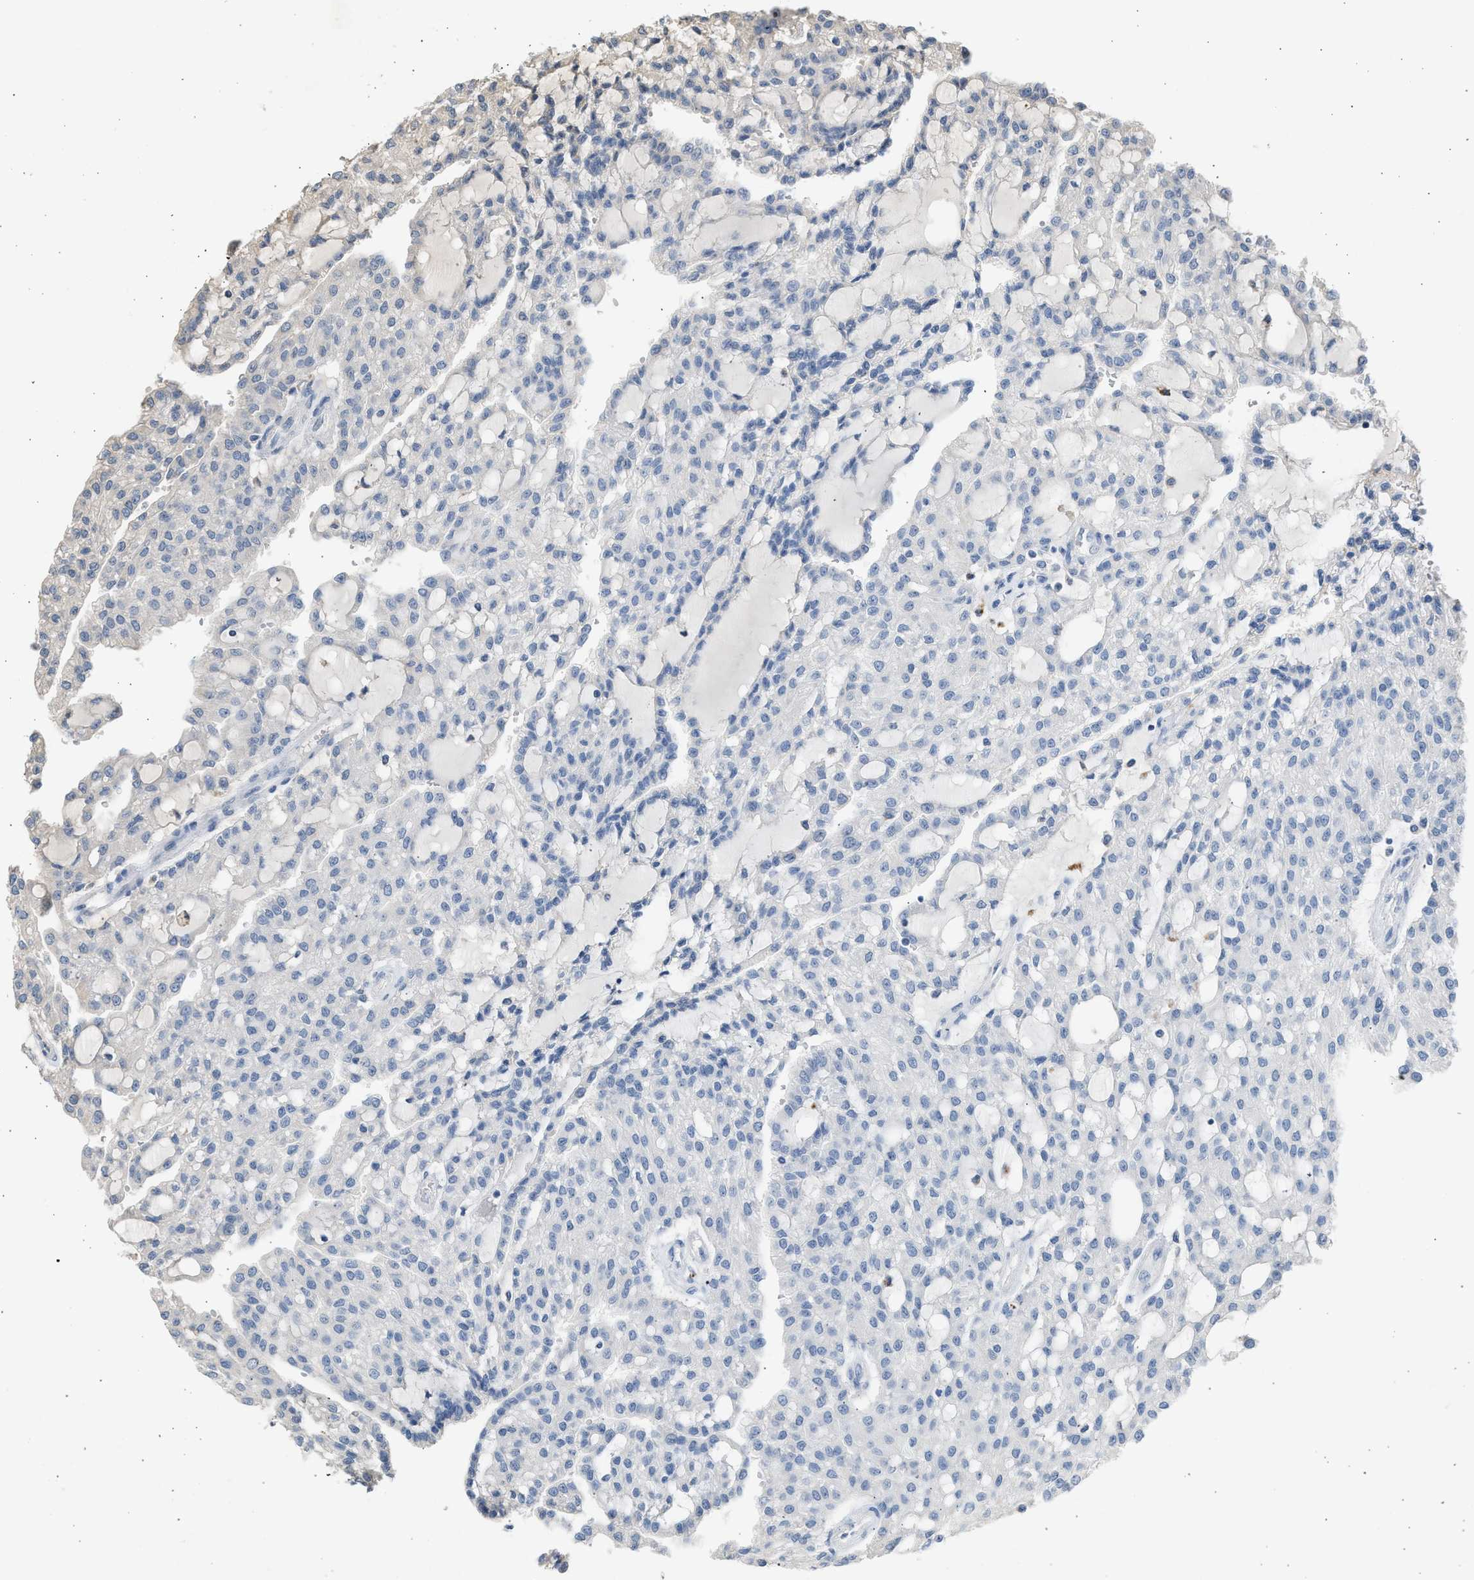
{"staining": {"intensity": "negative", "quantity": "none", "location": "none"}, "tissue": "renal cancer", "cell_type": "Tumor cells", "image_type": "cancer", "snomed": [{"axis": "morphology", "description": "Adenocarcinoma, NOS"}, {"axis": "topography", "description": "Kidney"}], "caption": "A histopathology image of renal cancer stained for a protein shows no brown staining in tumor cells.", "gene": "SULT2A1", "patient": {"sex": "male", "age": 63}}